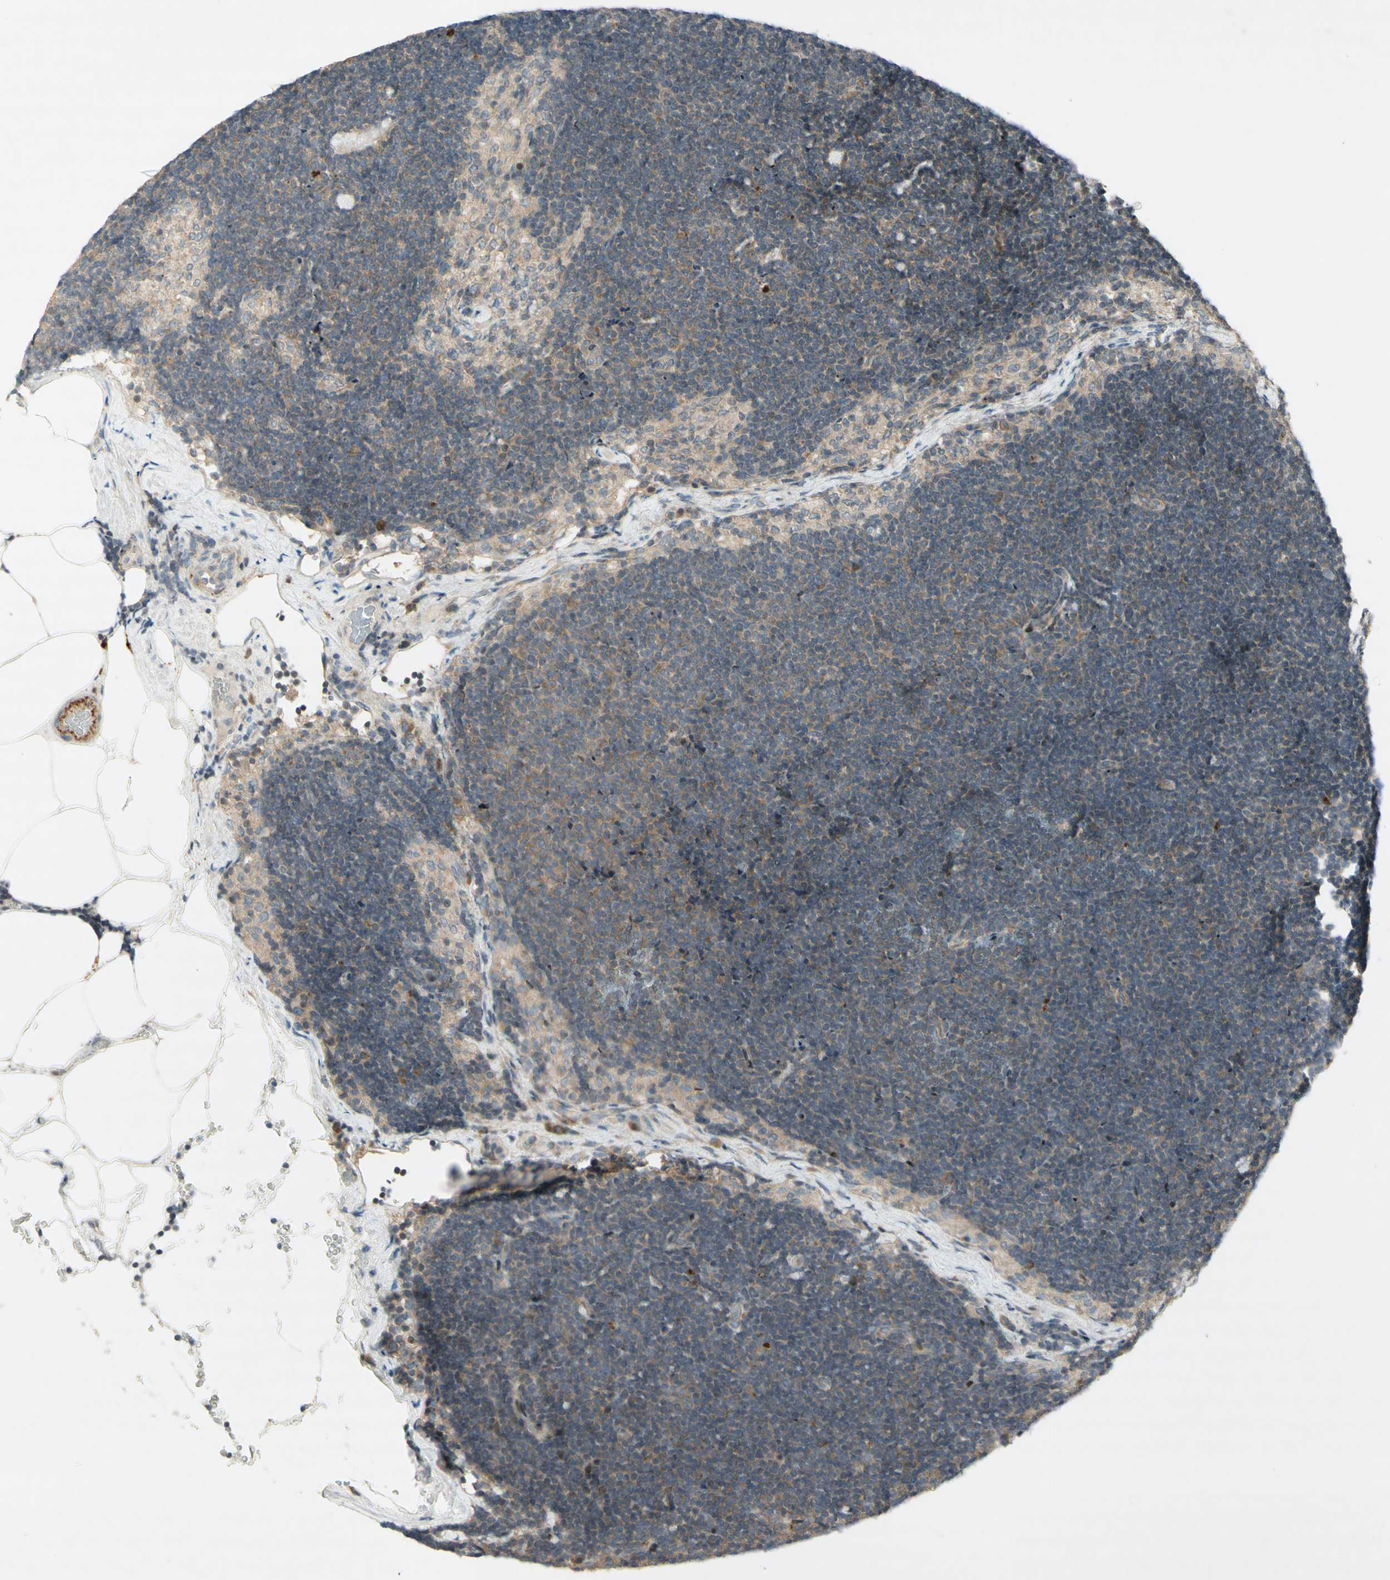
{"staining": {"intensity": "moderate", "quantity": ">75%", "location": "cytoplasmic/membranous"}, "tissue": "lymph node", "cell_type": "Germinal center cells", "image_type": "normal", "snomed": [{"axis": "morphology", "description": "Normal tissue, NOS"}, {"axis": "topography", "description": "Lymph node"}], "caption": "Moderate cytoplasmic/membranous protein staining is appreciated in approximately >75% of germinal center cells in lymph node.", "gene": "ETF1", "patient": {"sex": "male", "age": 63}}